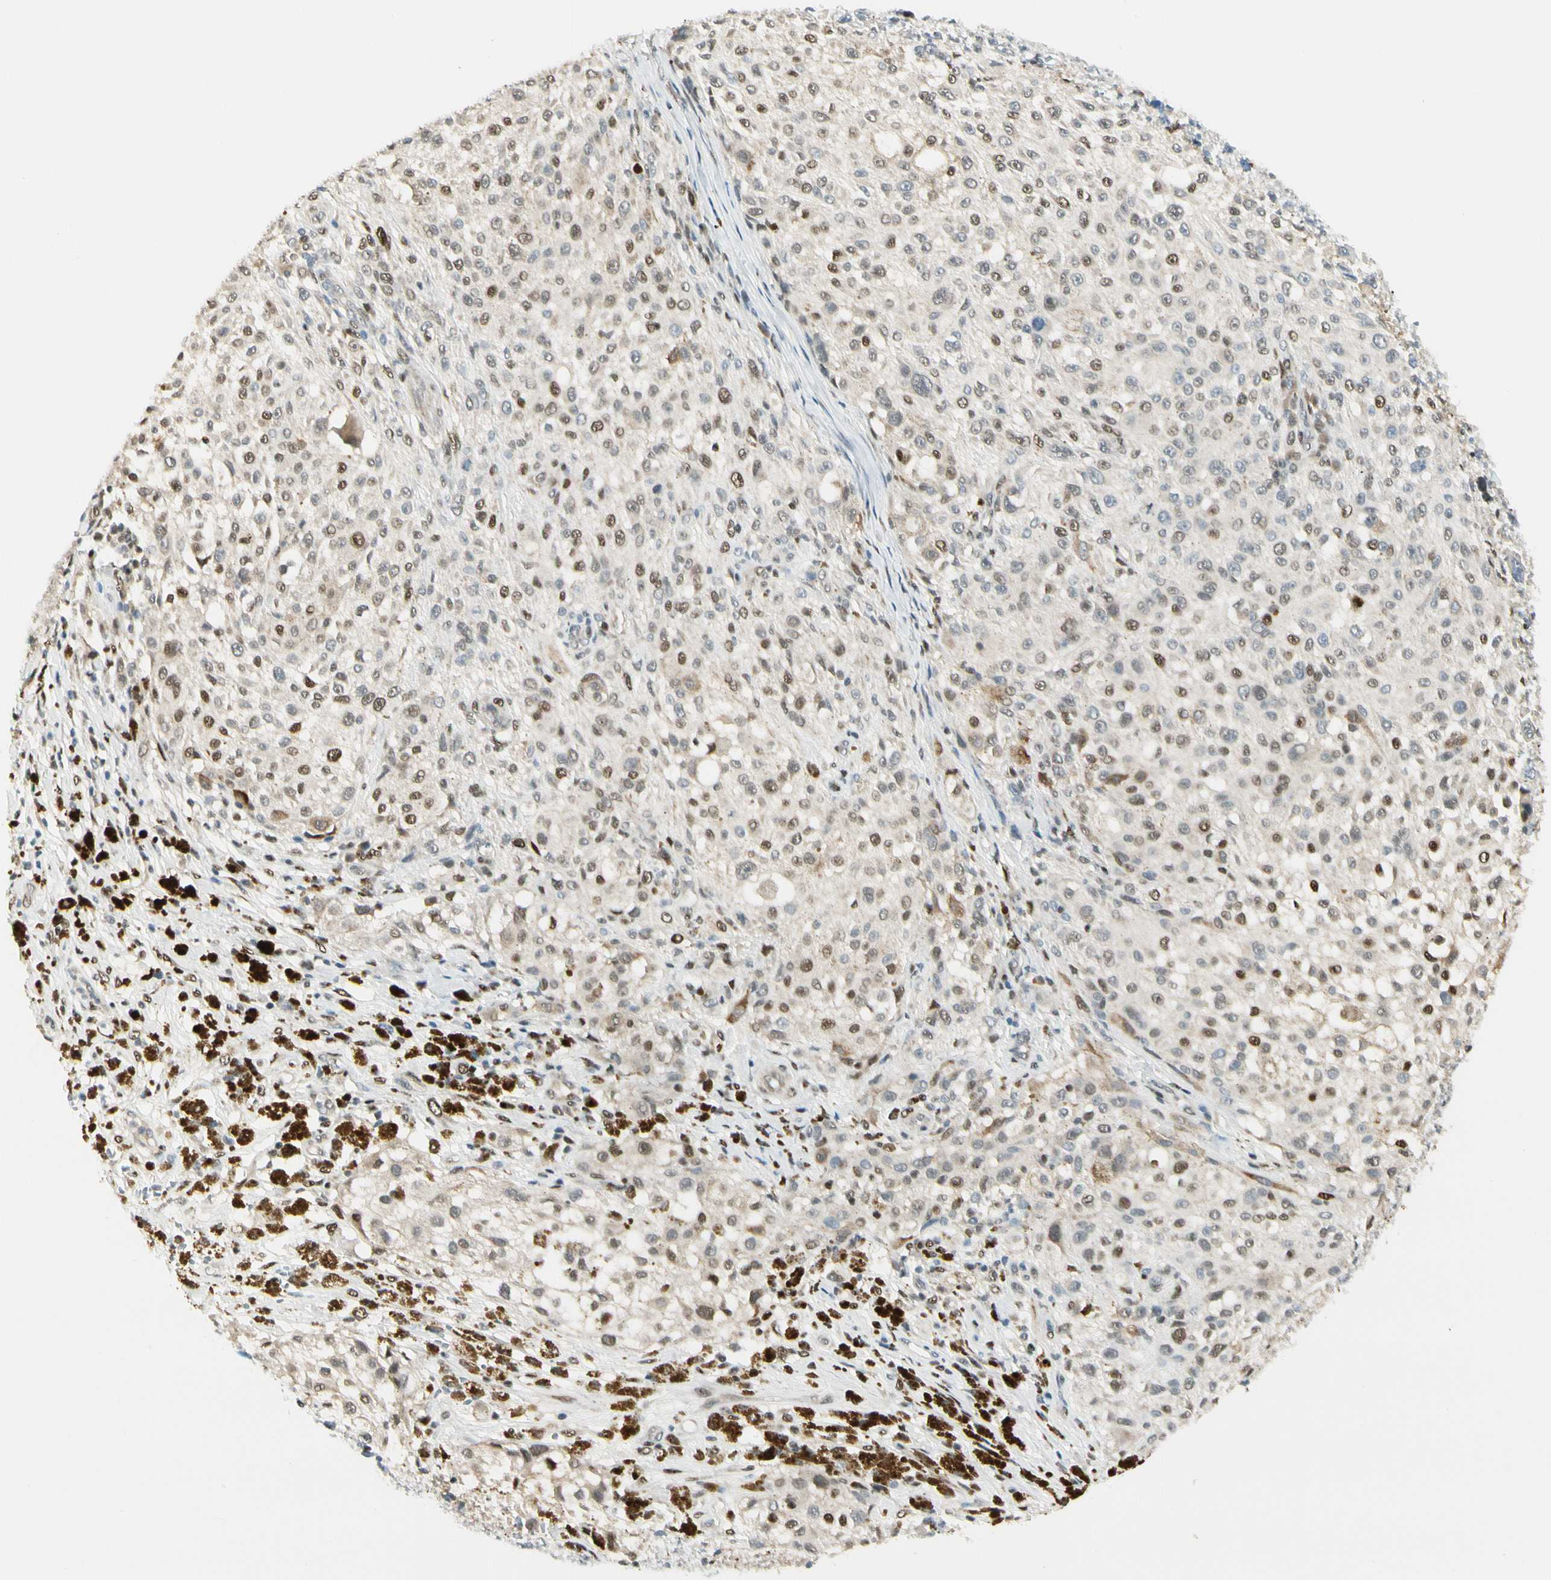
{"staining": {"intensity": "moderate", "quantity": "25%-75%", "location": "nuclear"}, "tissue": "melanoma", "cell_type": "Tumor cells", "image_type": "cancer", "snomed": [{"axis": "morphology", "description": "Necrosis, NOS"}, {"axis": "morphology", "description": "Malignant melanoma, NOS"}, {"axis": "topography", "description": "Skin"}], "caption": "Protein expression analysis of melanoma reveals moderate nuclear expression in about 25%-75% of tumor cells.", "gene": "ATXN1", "patient": {"sex": "female", "age": 87}}